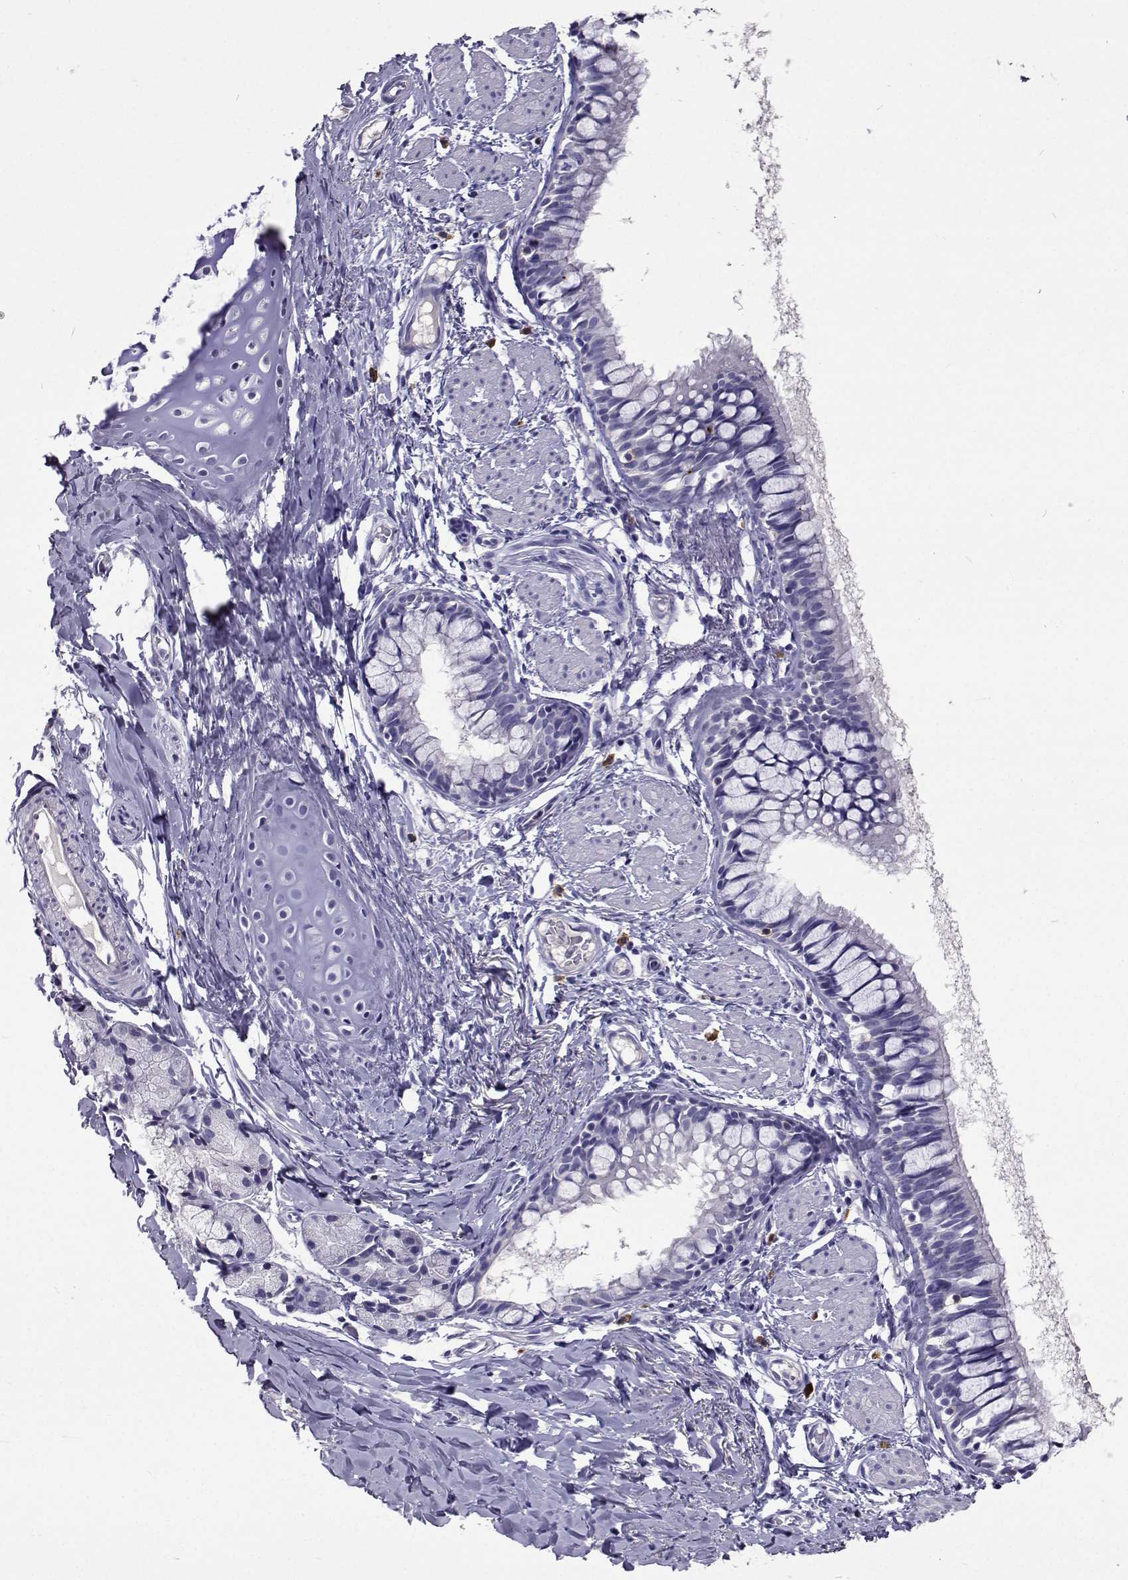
{"staining": {"intensity": "negative", "quantity": "none", "location": "none"}, "tissue": "bronchus", "cell_type": "Respiratory epithelial cells", "image_type": "normal", "snomed": [{"axis": "morphology", "description": "Normal tissue, NOS"}, {"axis": "topography", "description": "Bronchus"}], "caption": "Bronchus was stained to show a protein in brown. There is no significant expression in respiratory epithelial cells. Nuclei are stained in blue.", "gene": "CFAP44", "patient": {"sex": "male", "age": 1}}